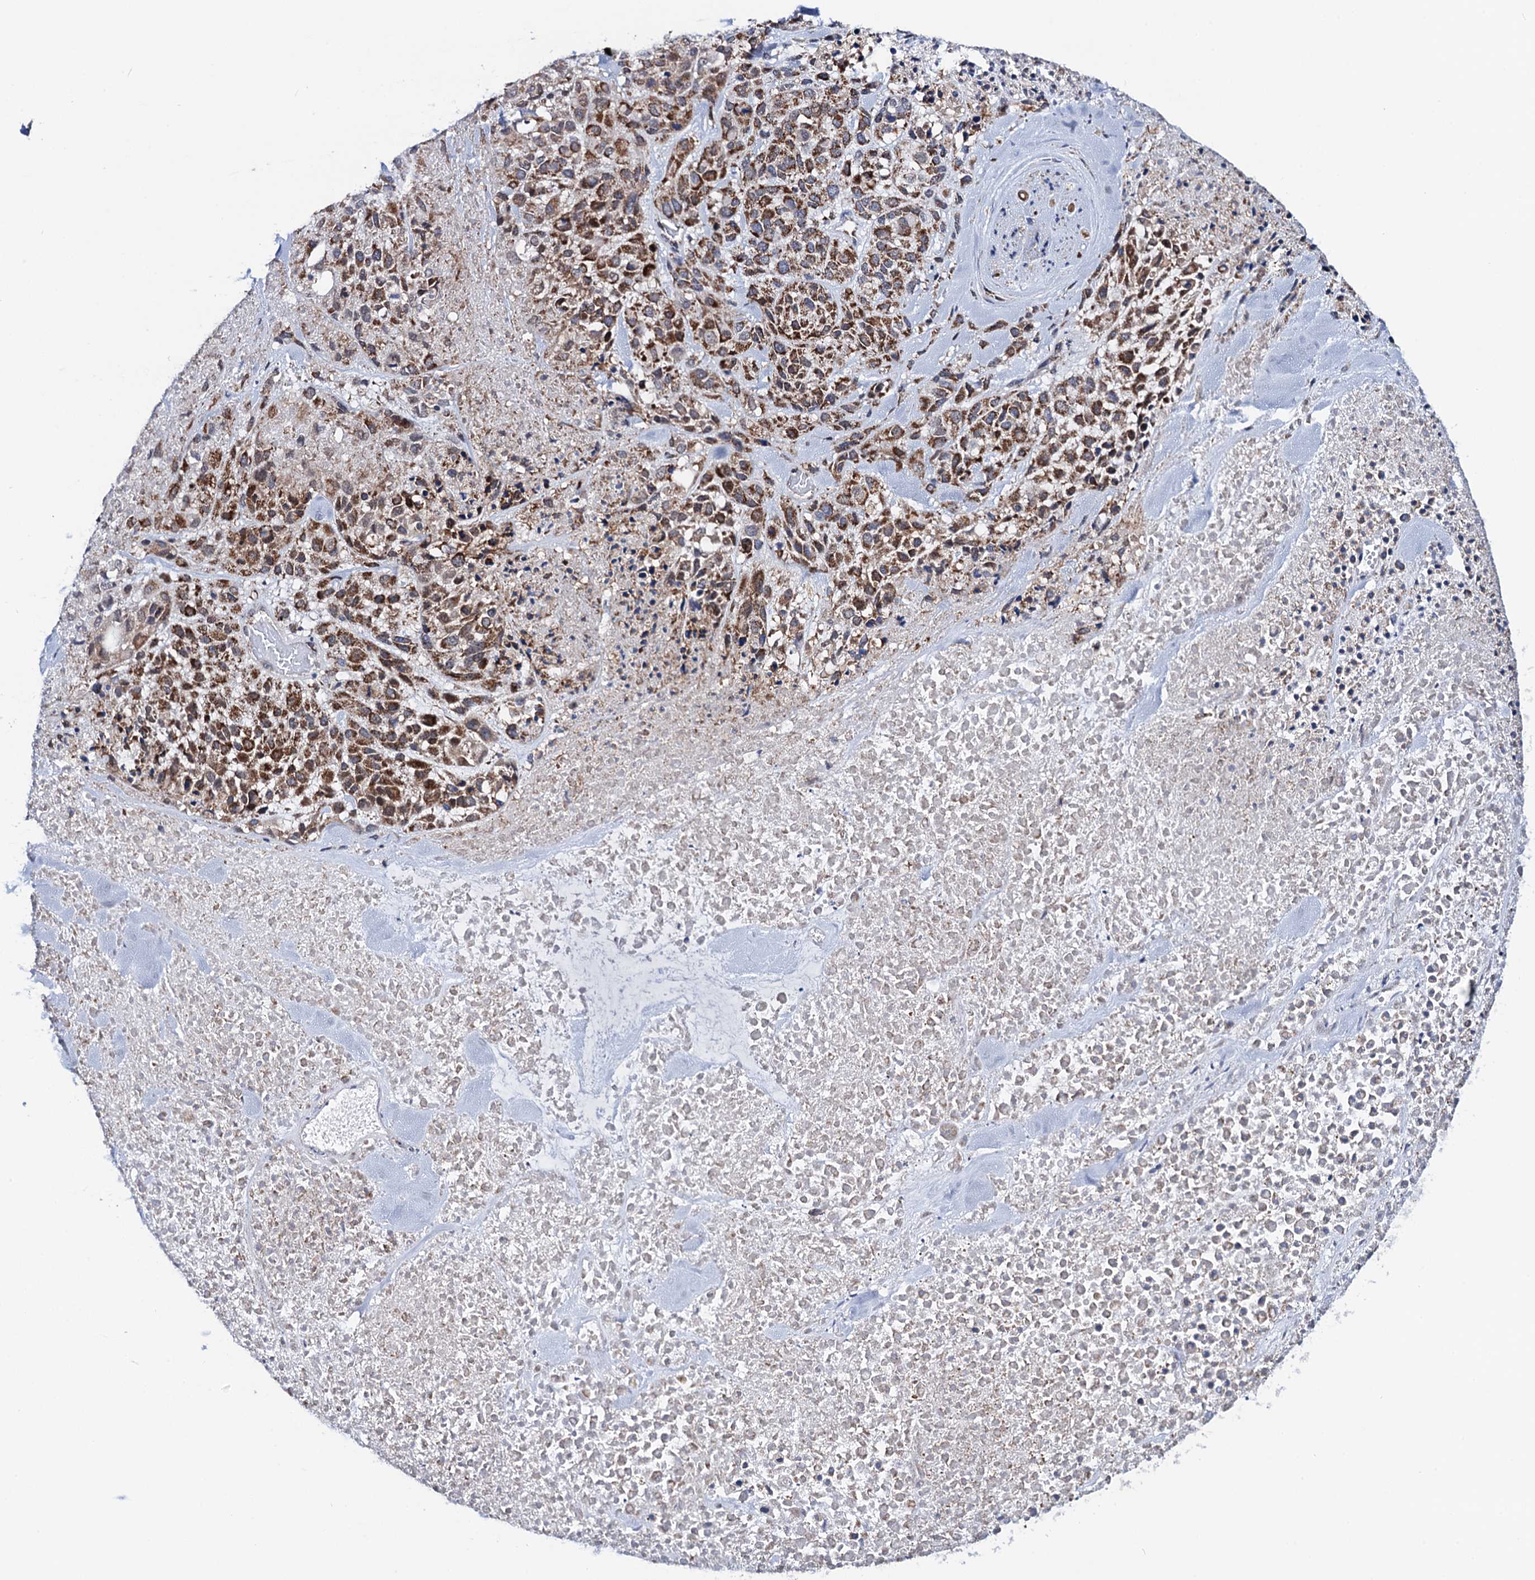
{"staining": {"intensity": "moderate", "quantity": ">75%", "location": "cytoplasmic/membranous"}, "tissue": "melanoma", "cell_type": "Tumor cells", "image_type": "cancer", "snomed": [{"axis": "morphology", "description": "Malignant melanoma, Metastatic site"}, {"axis": "topography", "description": "Skin"}], "caption": "Protein analysis of melanoma tissue demonstrates moderate cytoplasmic/membranous staining in approximately >75% of tumor cells.", "gene": "PTCD3", "patient": {"sex": "female", "age": 81}}